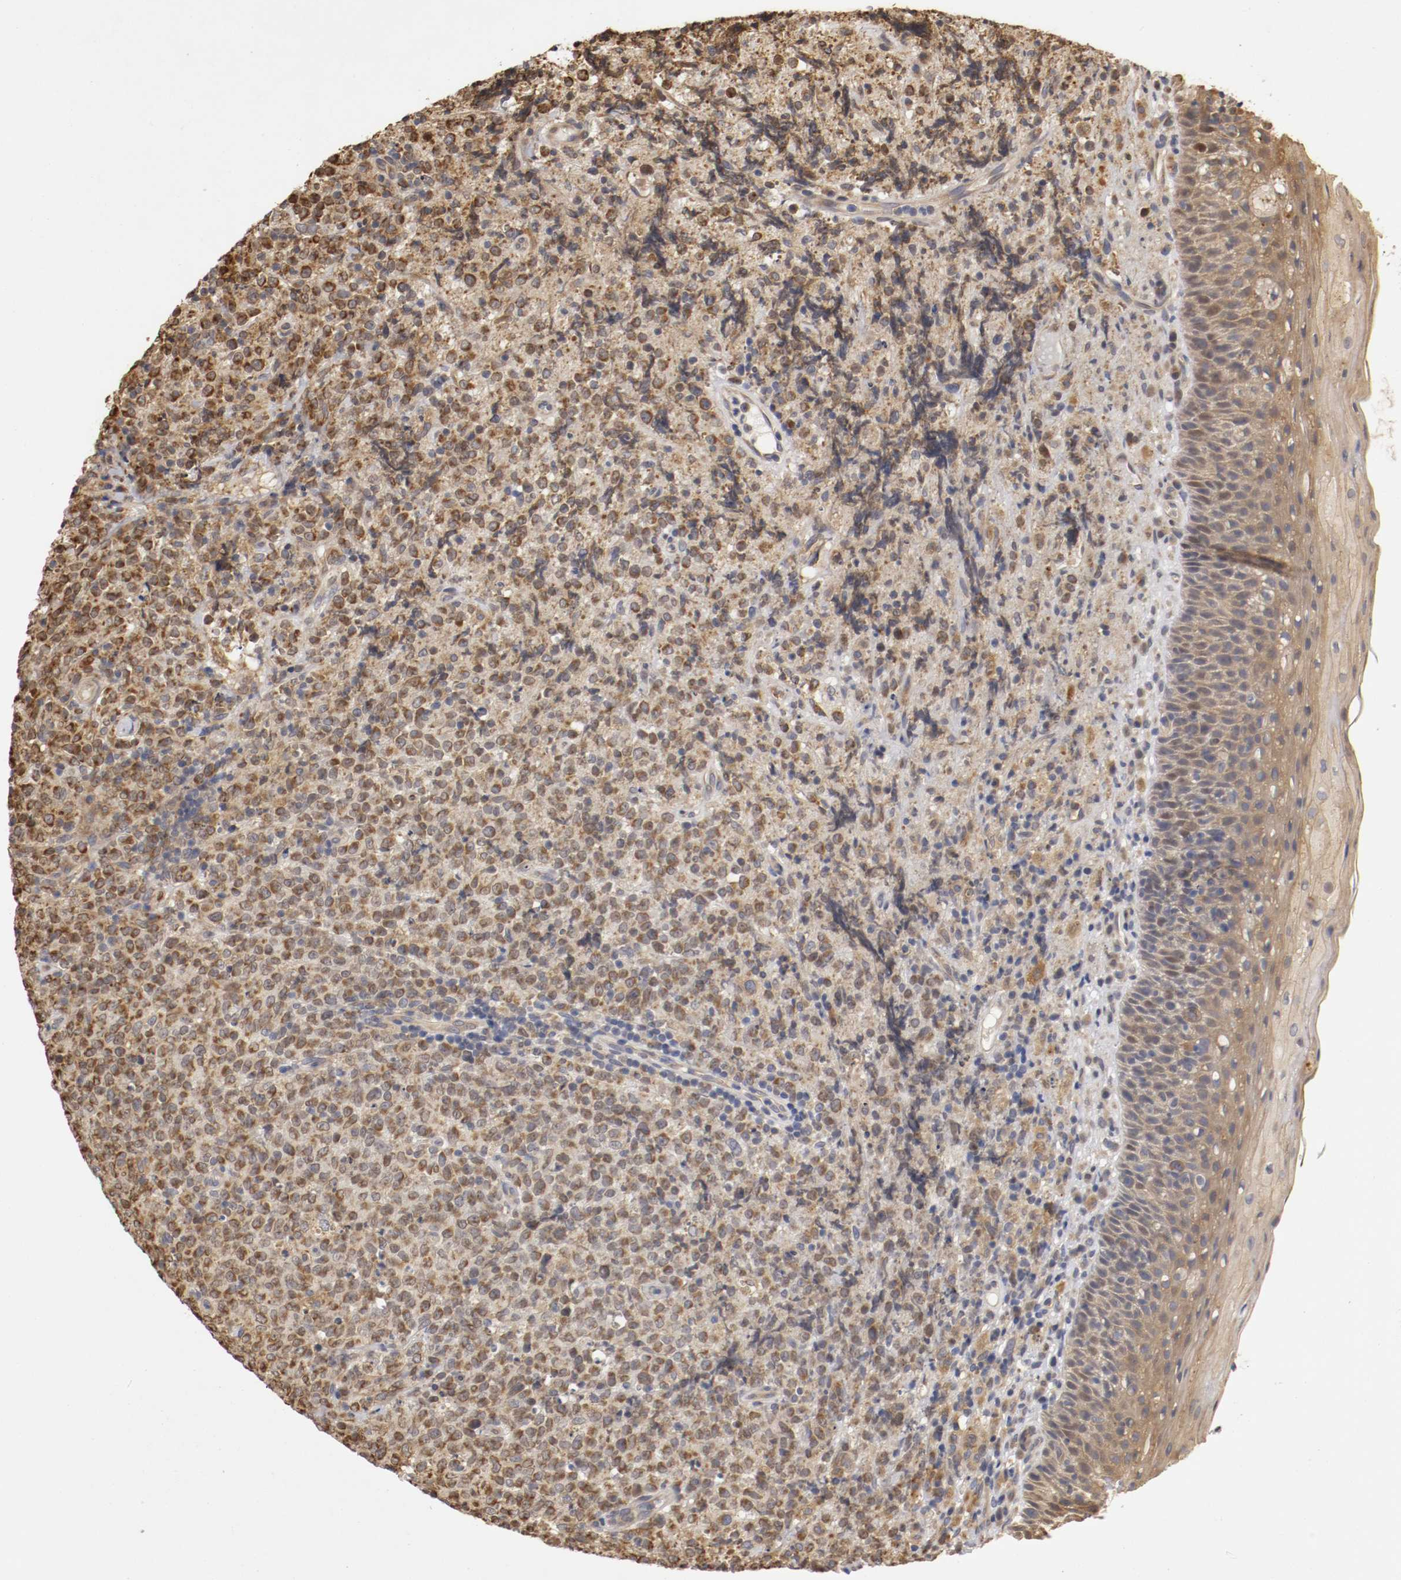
{"staining": {"intensity": "strong", "quantity": ">75%", "location": "cytoplasmic/membranous"}, "tissue": "lymphoma", "cell_type": "Tumor cells", "image_type": "cancer", "snomed": [{"axis": "morphology", "description": "Malignant lymphoma, non-Hodgkin's type, High grade"}, {"axis": "topography", "description": "Tonsil"}], "caption": "Lymphoma stained with DAB (3,3'-diaminobenzidine) IHC reveals high levels of strong cytoplasmic/membranous staining in about >75% of tumor cells.", "gene": "VEZT", "patient": {"sex": "female", "age": 36}}